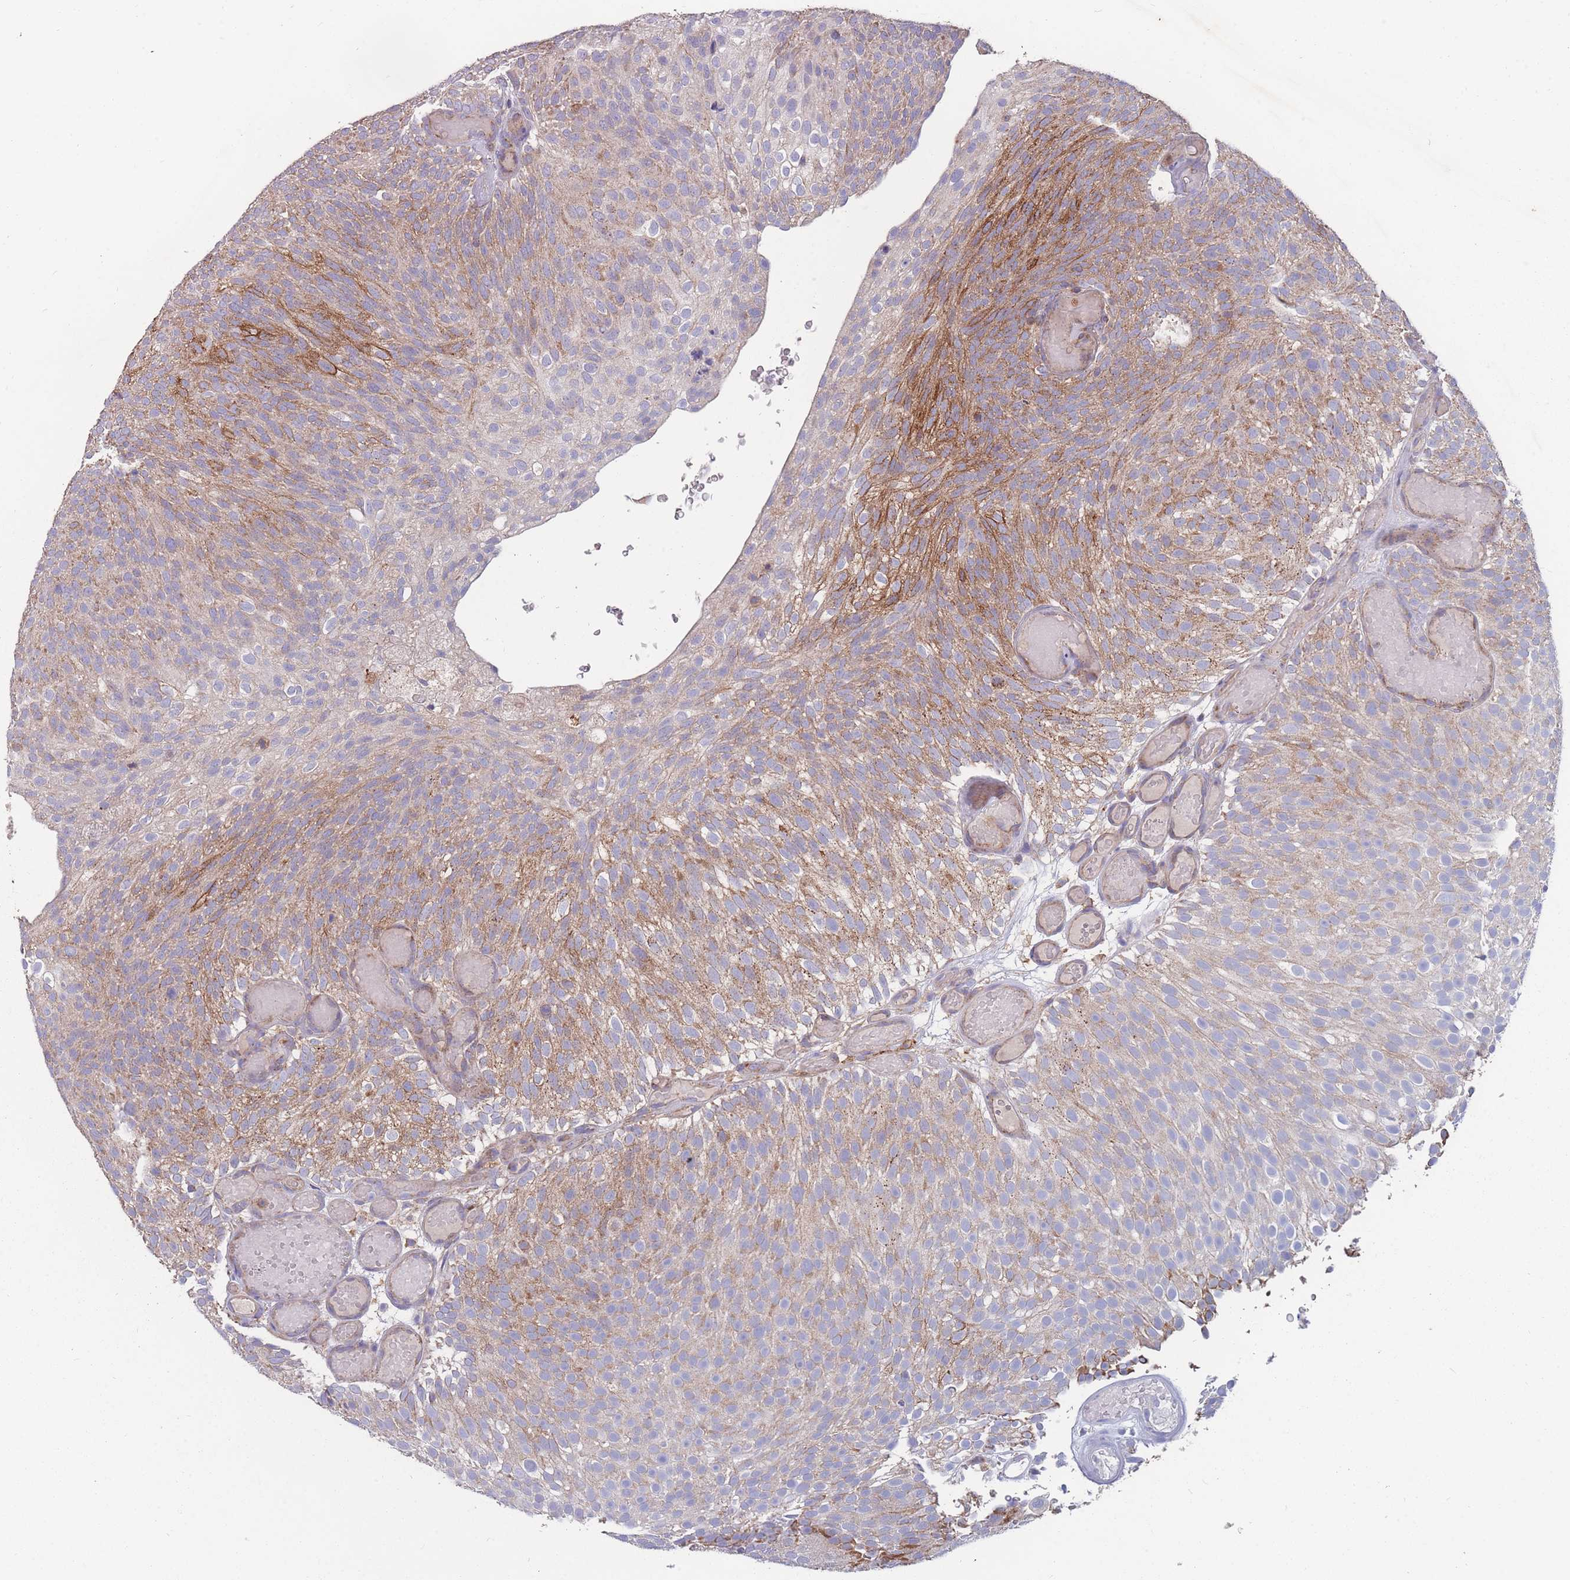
{"staining": {"intensity": "moderate", "quantity": "<25%", "location": "cytoplasmic/membranous"}, "tissue": "urothelial cancer", "cell_type": "Tumor cells", "image_type": "cancer", "snomed": [{"axis": "morphology", "description": "Urothelial carcinoma, Low grade"}, {"axis": "topography", "description": "Urinary bladder"}], "caption": "This is an image of immunohistochemistry staining of urothelial cancer, which shows moderate staining in the cytoplasmic/membranous of tumor cells.", "gene": "CD33", "patient": {"sex": "male", "age": 78}}